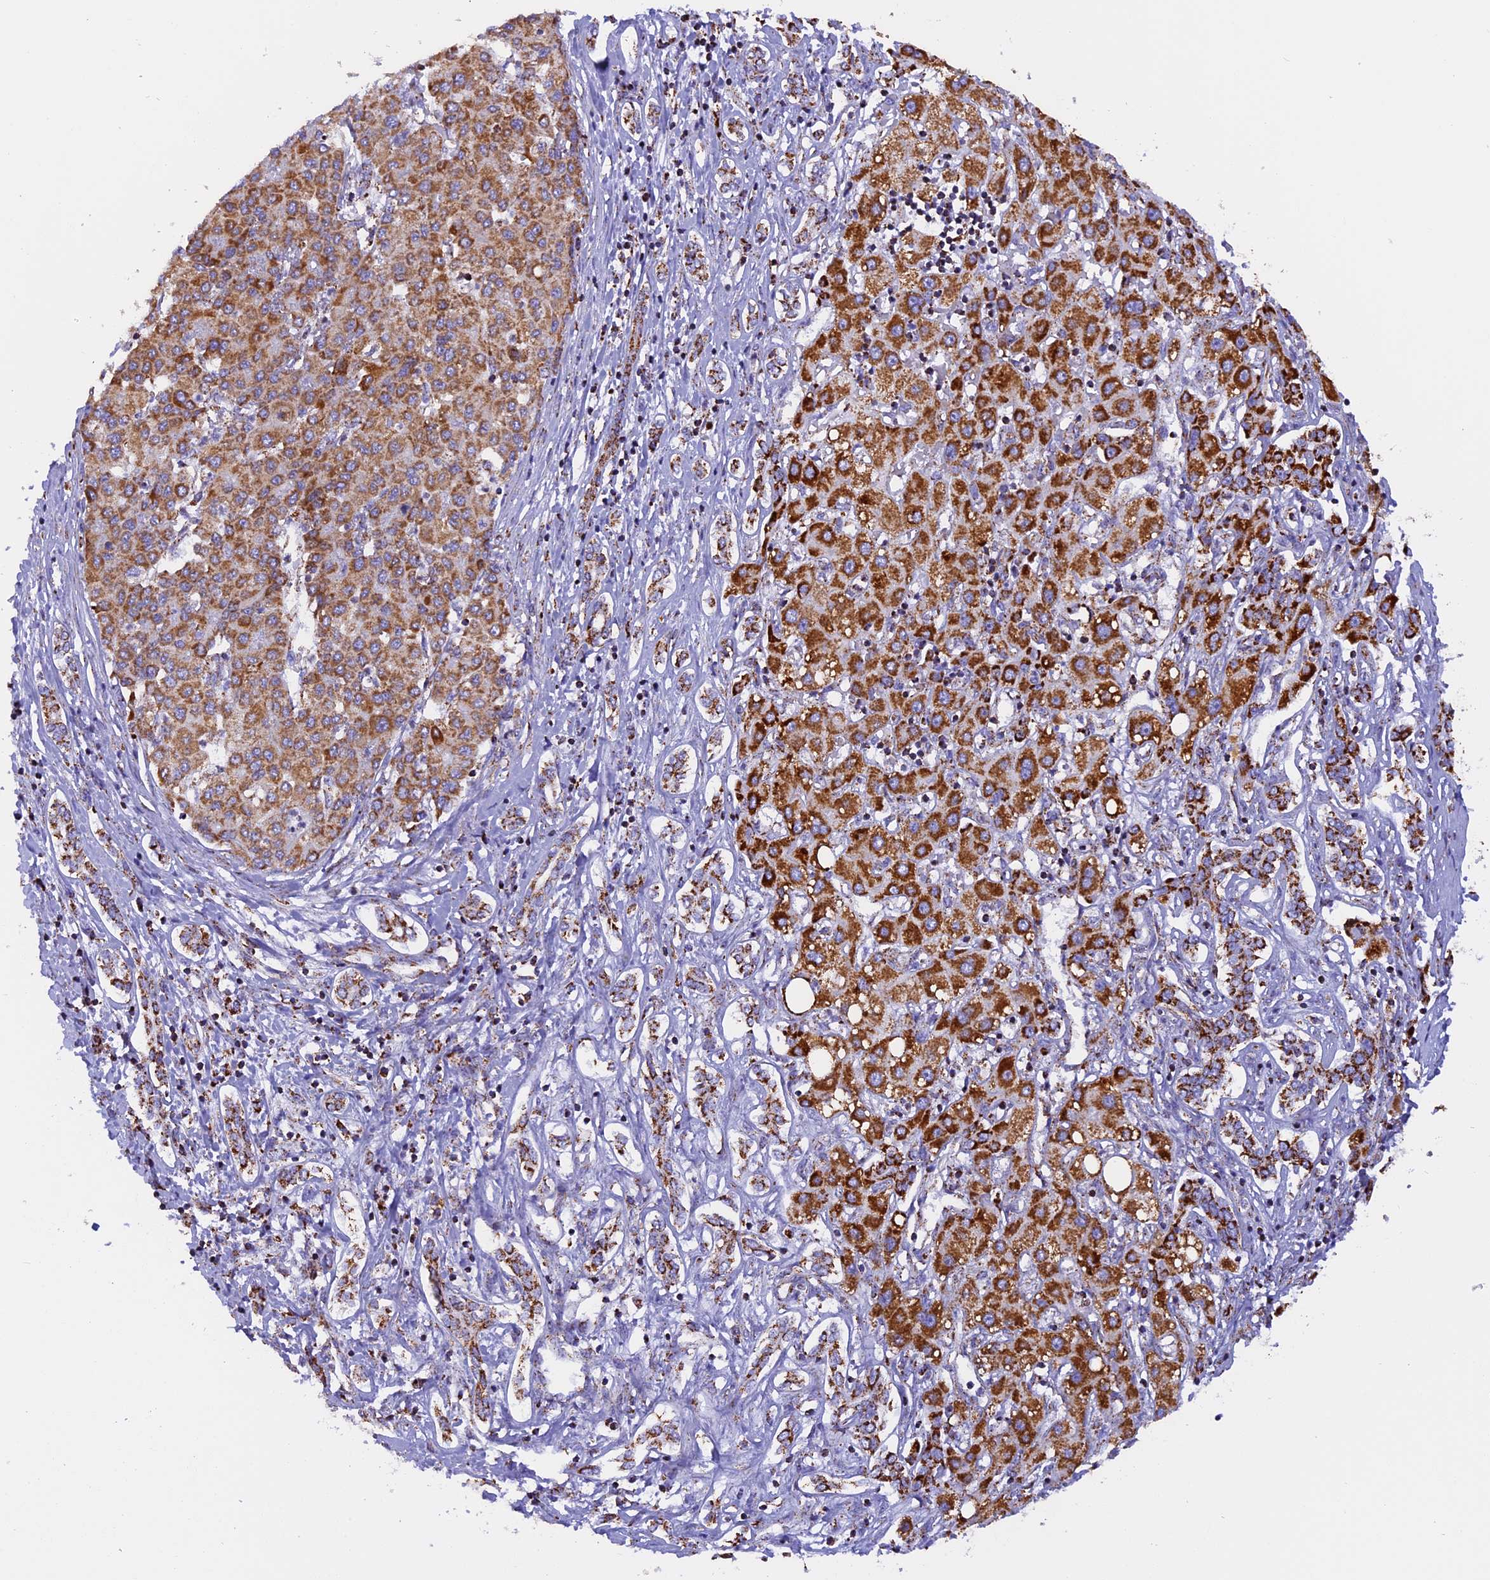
{"staining": {"intensity": "moderate", "quantity": ">75%", "location": "cytoplasmic/membranous"}, "tissue": "liver cancer", "cell_type": "Tumor cells", "image_type": "cancer", "snomed": [{"axis": "morphology", "description": "Carcinoma, Hepatocellular, NOS"}, {"axis": "topography", "description": "Liver"}], "caption": "Immunohistochemical staining of human liver cancer (hepatocellular carcinoma) exhibits moderate cytoplasmic/membranous protein staining in approximately >75% of tumor cells.", "gene": "KCNG1", "patient": {"sex": "male", "age": 65}}